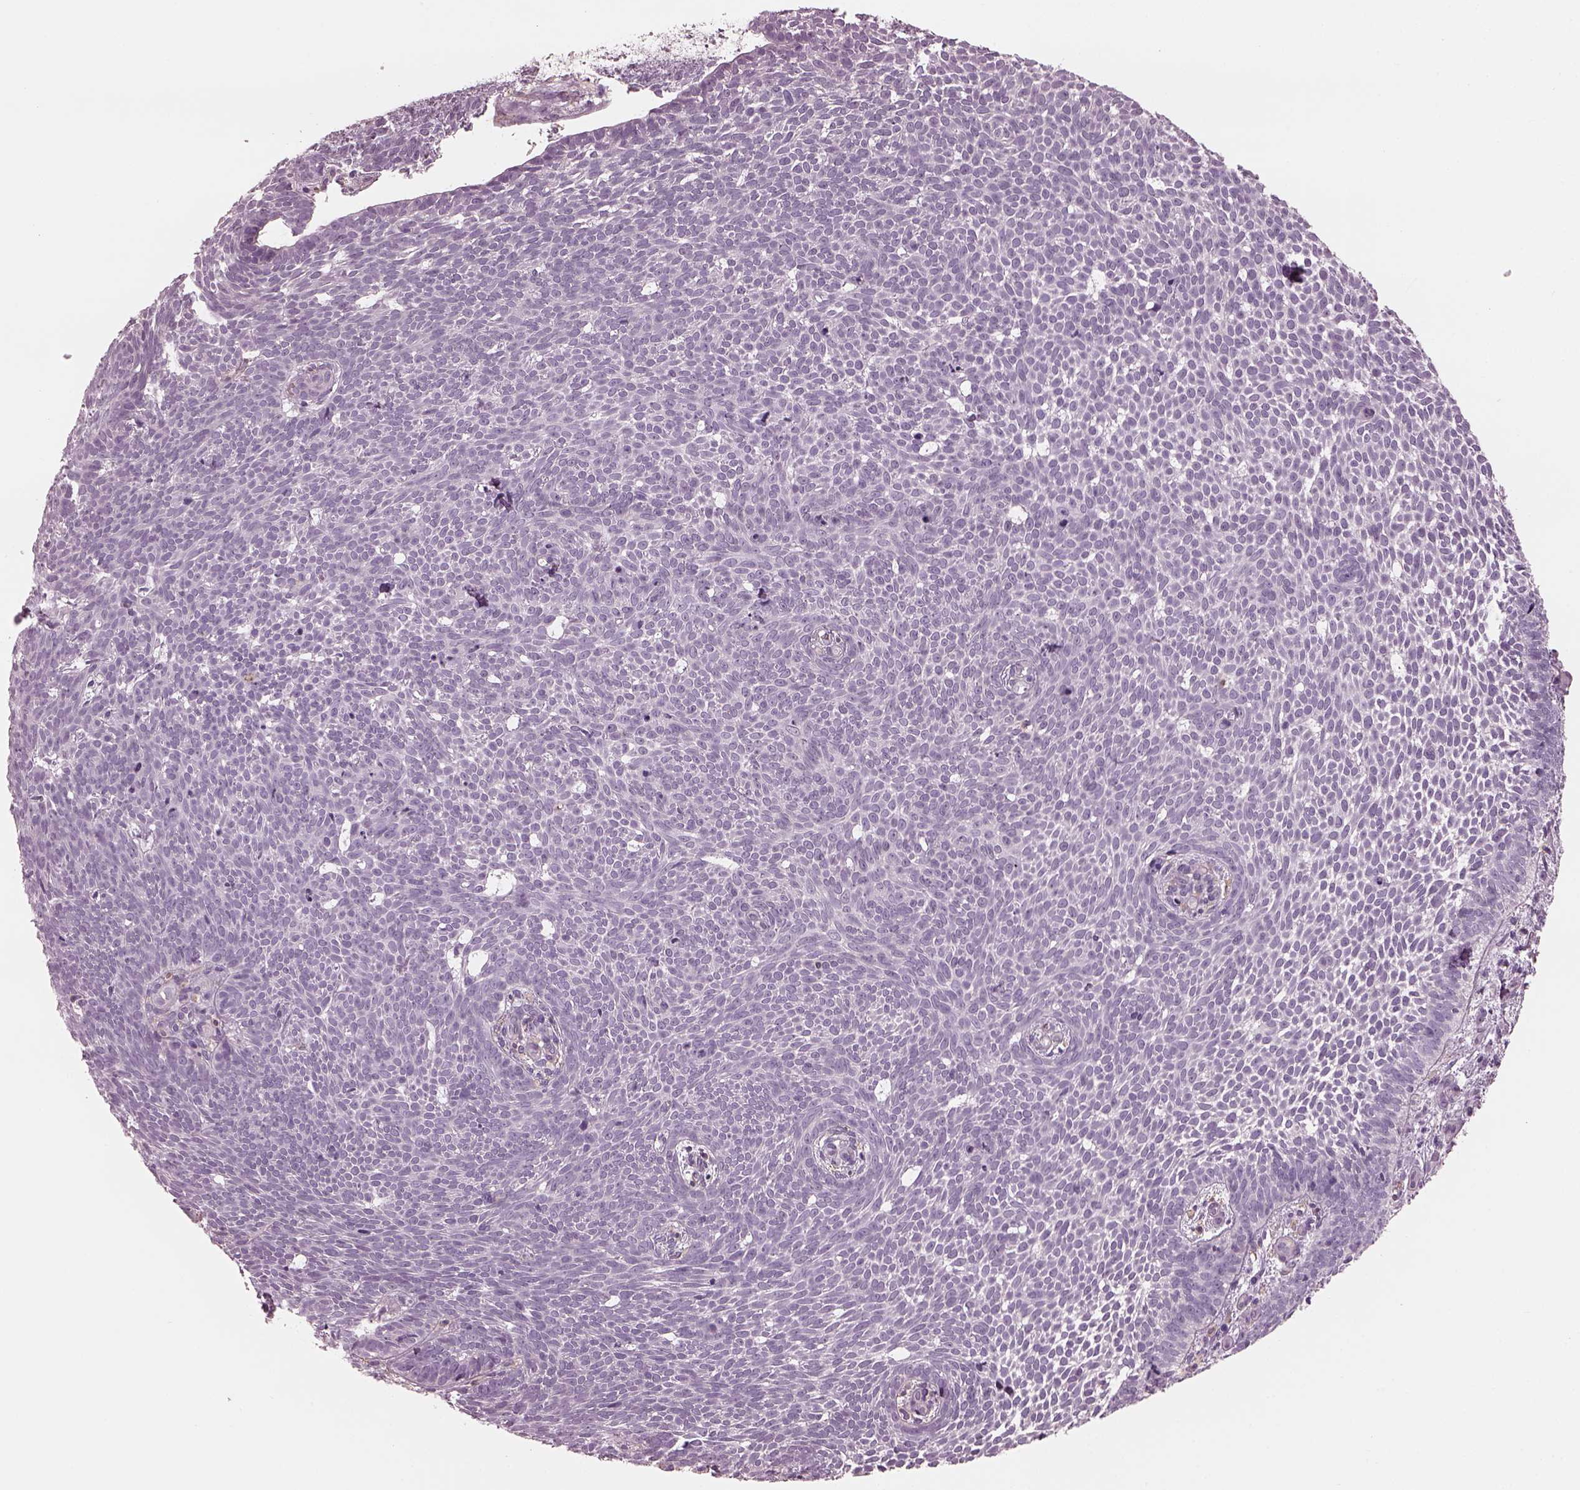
{"staining": {"intensity": "negative", "quantity": "none", "location": "none"}, "tissue": "skin cancer", "cell_type": "Tumor cells", "image_type": "cancer", "snomed": [{"axis": "morphology", "description": "Basal cell carcinoma"}, {"axis": "topography", "description": "Skin"}], "caption": "An immunohistochemistry (IHC) image of skin cancer is shown. There is no staining in tumor cells of skin cancer.", "gene": "EIF4E1B", "patient": {"sex": "male", "age": 59}}